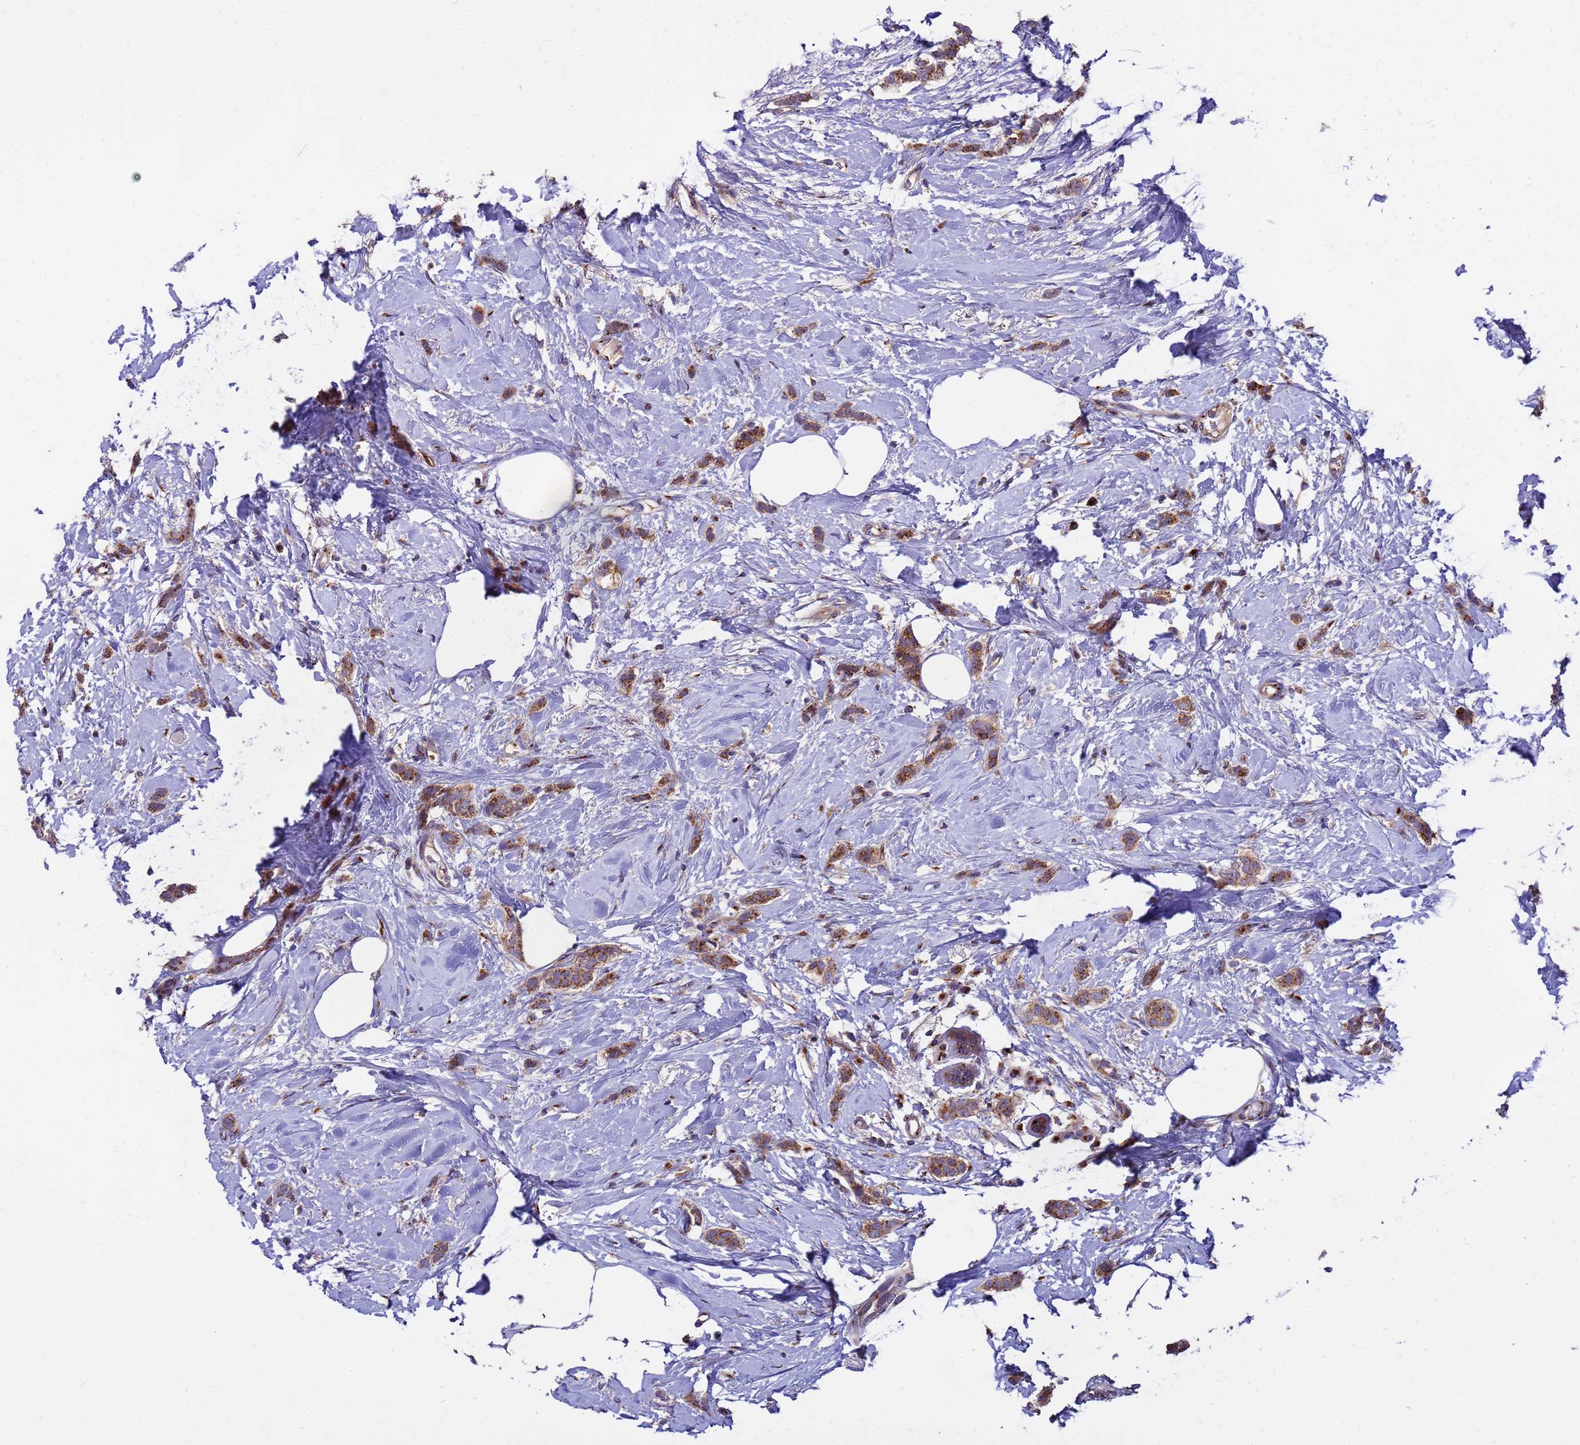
{"staining": {"intensity": "moderate", "quantity": ">75%", "location": "cytoplasmic/membranous"}, "tissue": "breast cancer", "cell_type": "Tumor cells", "image_type": "cancer", "snomed": [{"axis": "morphology", "description": "Duct carcinoma"}, {"axis": "topography", "description": "Breast"}], "caption": "Protein expression analysis of human breast cancer (intraductal carcinoma) reveals moderate cytoplasmic/membranous expression in approximately >75% of tumor cells.", "gene": "HPS3", "patient": {"sex": "female", "age": 72}}